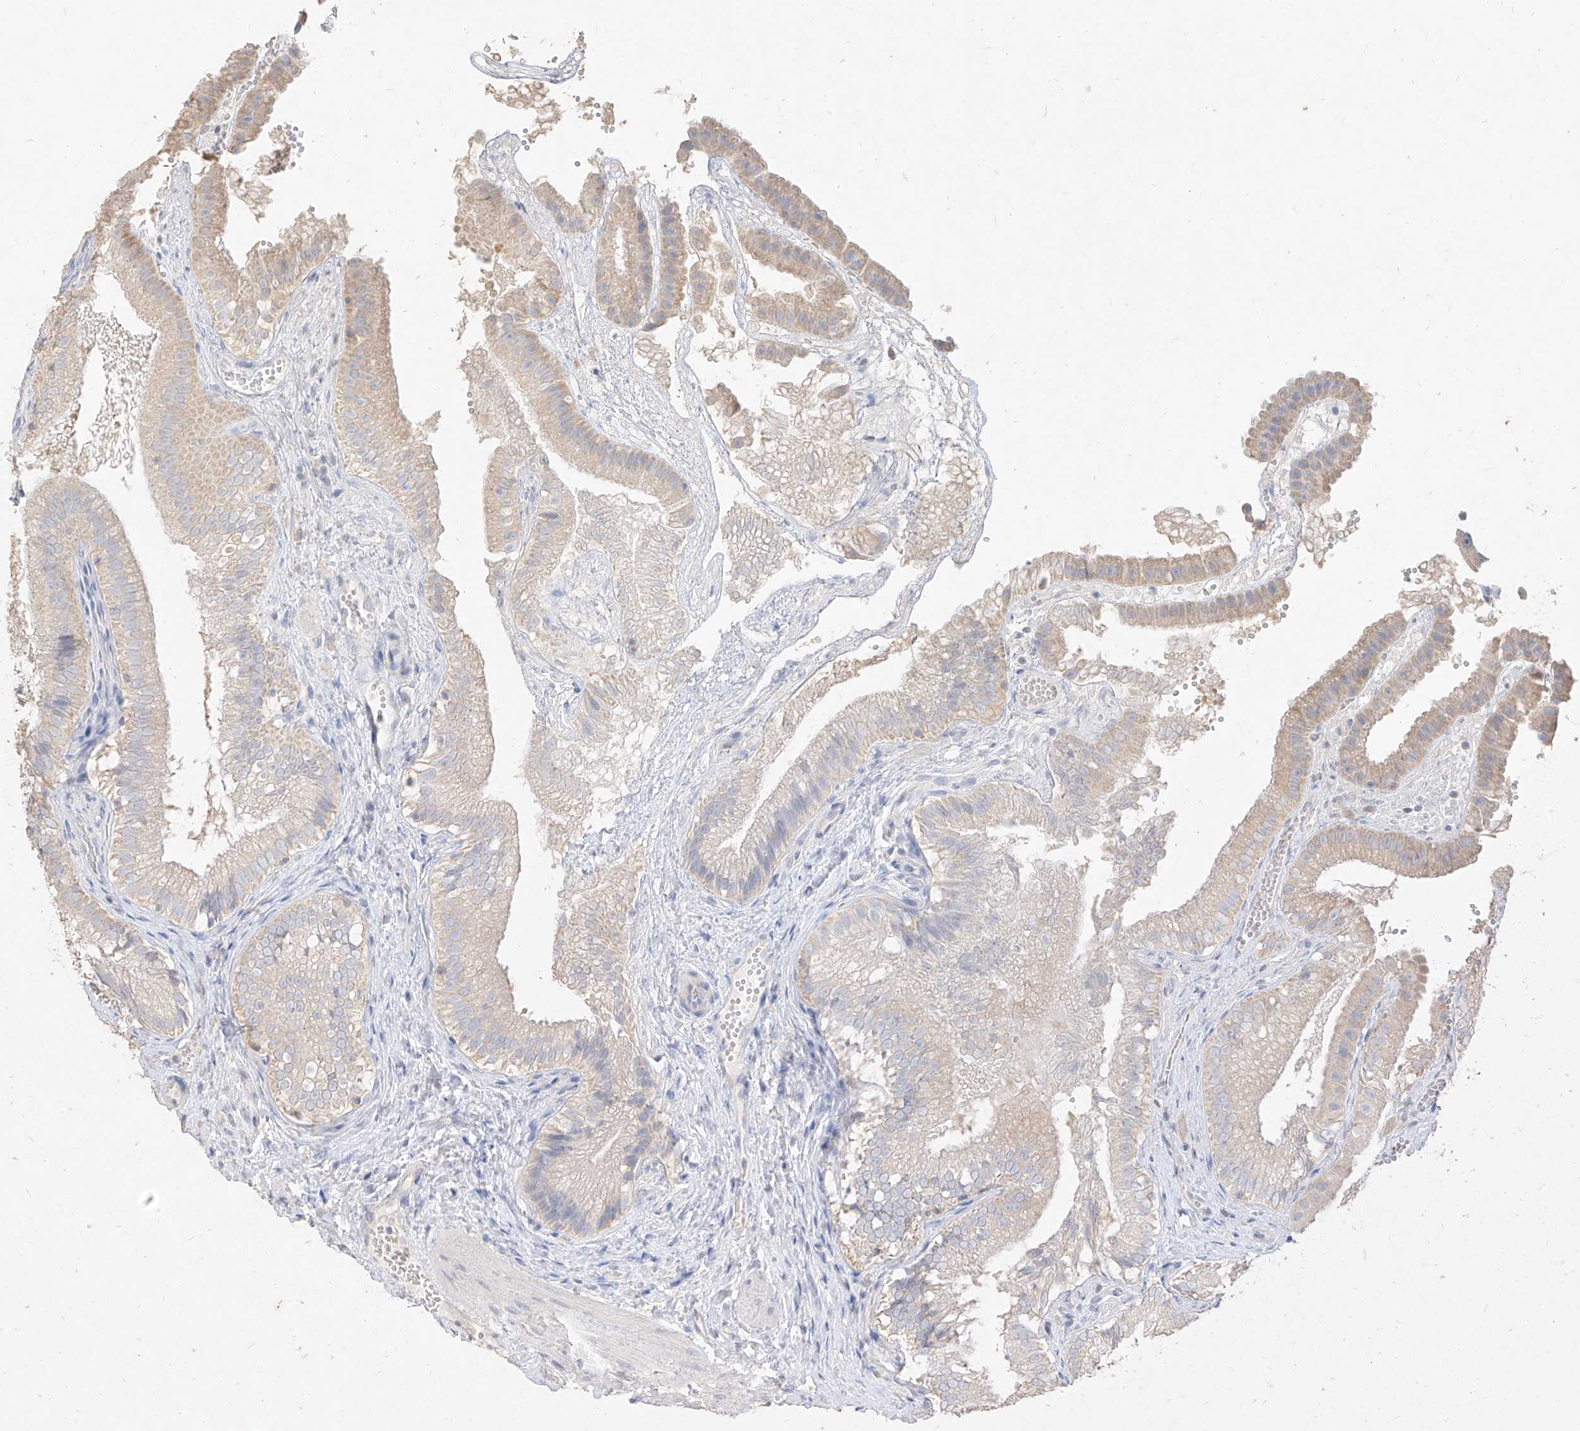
{"staining": {"intensity": "weak", "quantity": "<25%", "location": "cytoplasmic/membranous"}, "tissue": "gallbladder", "cell_type": "Glandular cells", "image_type": "normal", "snomed": [{"axis": "morphology", "description": "Normal tissue, NOS"}, {"axis": "topography", "description": "Gallbladder"}], "caption": "Immunohistochemistry (IHC) of unremarkable gallbladder reveals no staining in glandular cells.", "gene": "ZZEF1", "patient": {"sex": "female", "age": 30}}